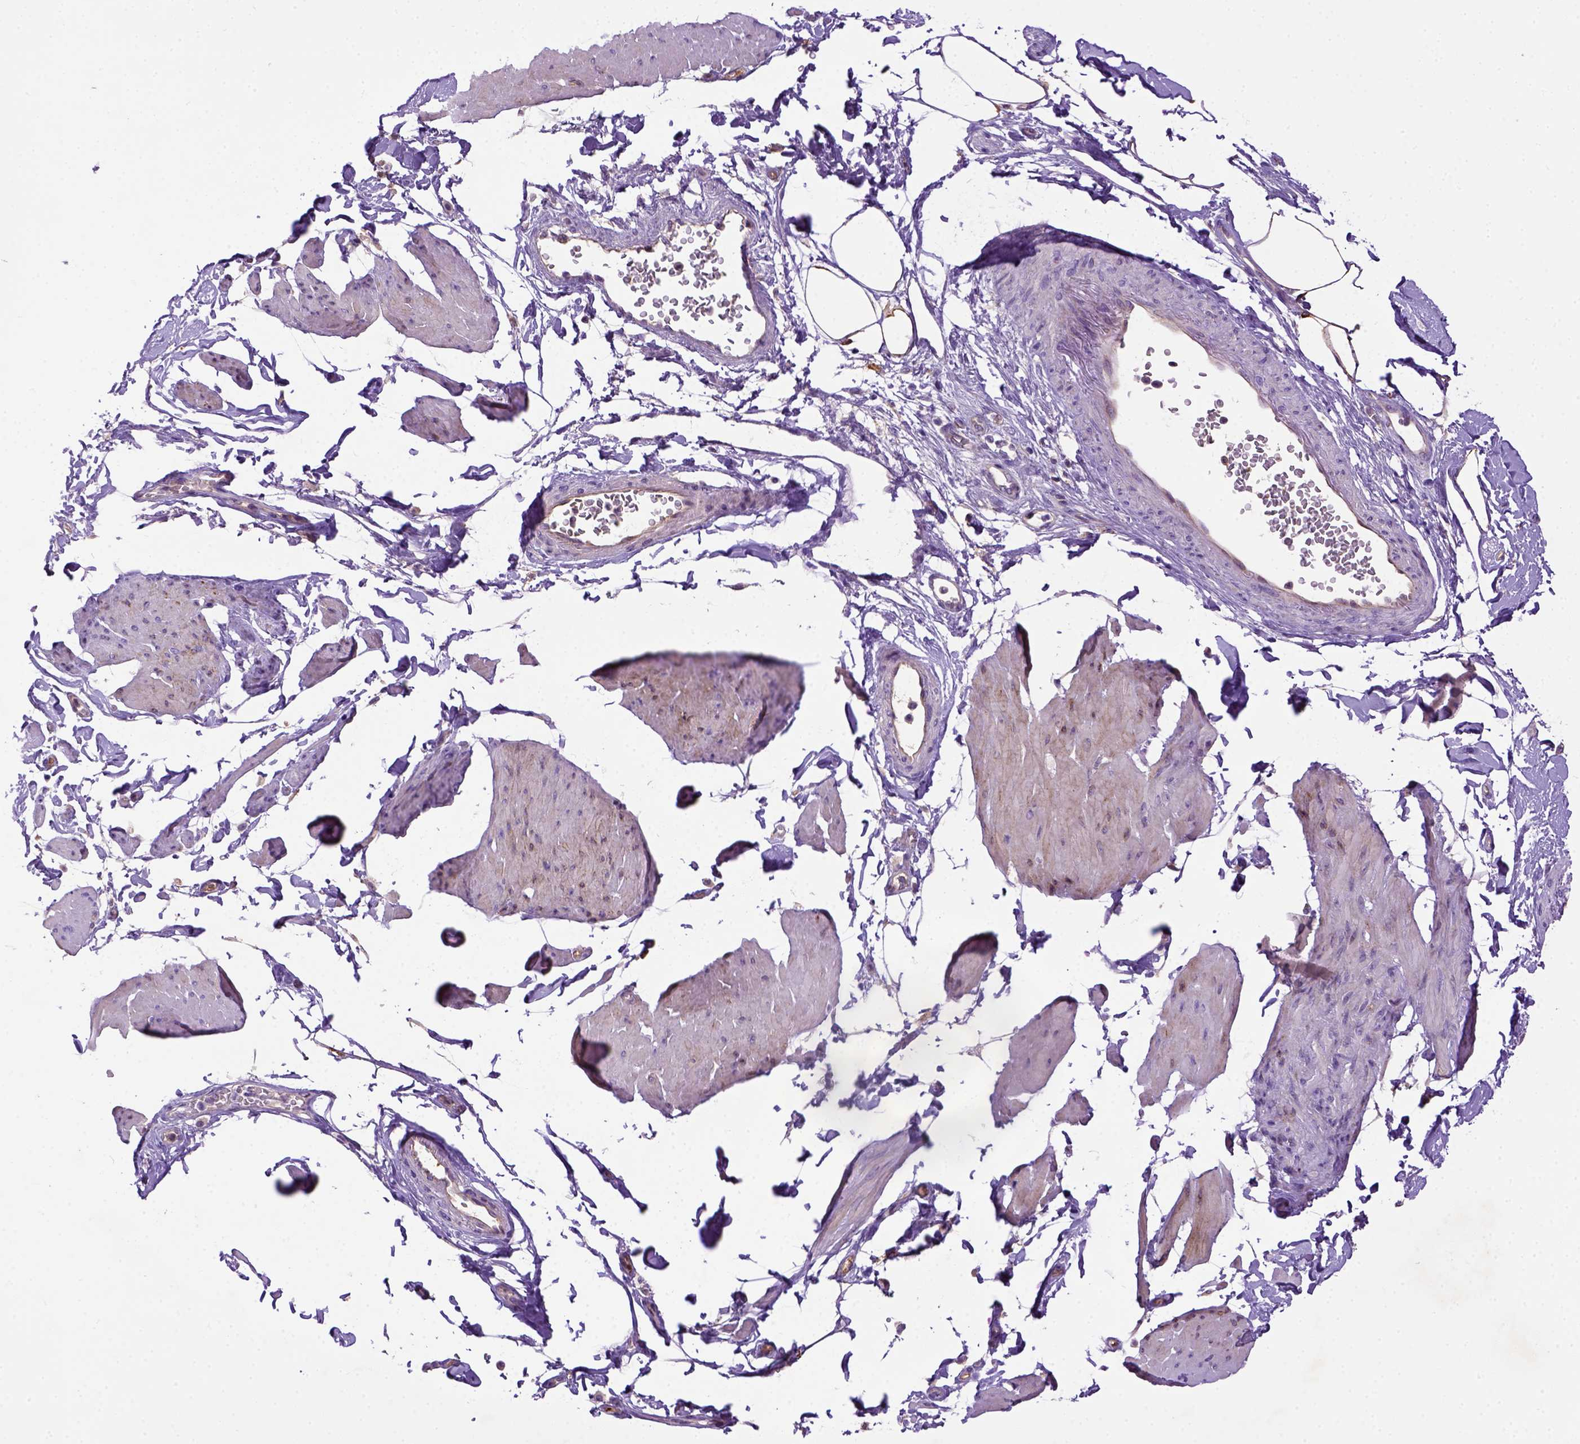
{"staining": {"intensity": "weak", "quantity": "25%-75%", "location": "cytoplasmic/membranous"}, "tissue": "smooth muscle", "cell_type": "Smooth muscle cells", "image_type": "normal", "snomed": [{"axis": "morphology", "description": "Normal tissue, NOS"}, {"axis": "topography", "description": "Adipose tissue"}, {"axis": "topography", "description": "Smooth muscle"}, {"axis": "topography", "description": "Peripheral nerve tissue"}], "caption": "The photomicrograph demonstrates a brown stain indicating the presence of a protein in the cytoplasmic/membranous of smooth muscle cells in smooth muscle.", "gene": "DEPDC1B", "patient": {"sex": "male", "age": 83}}